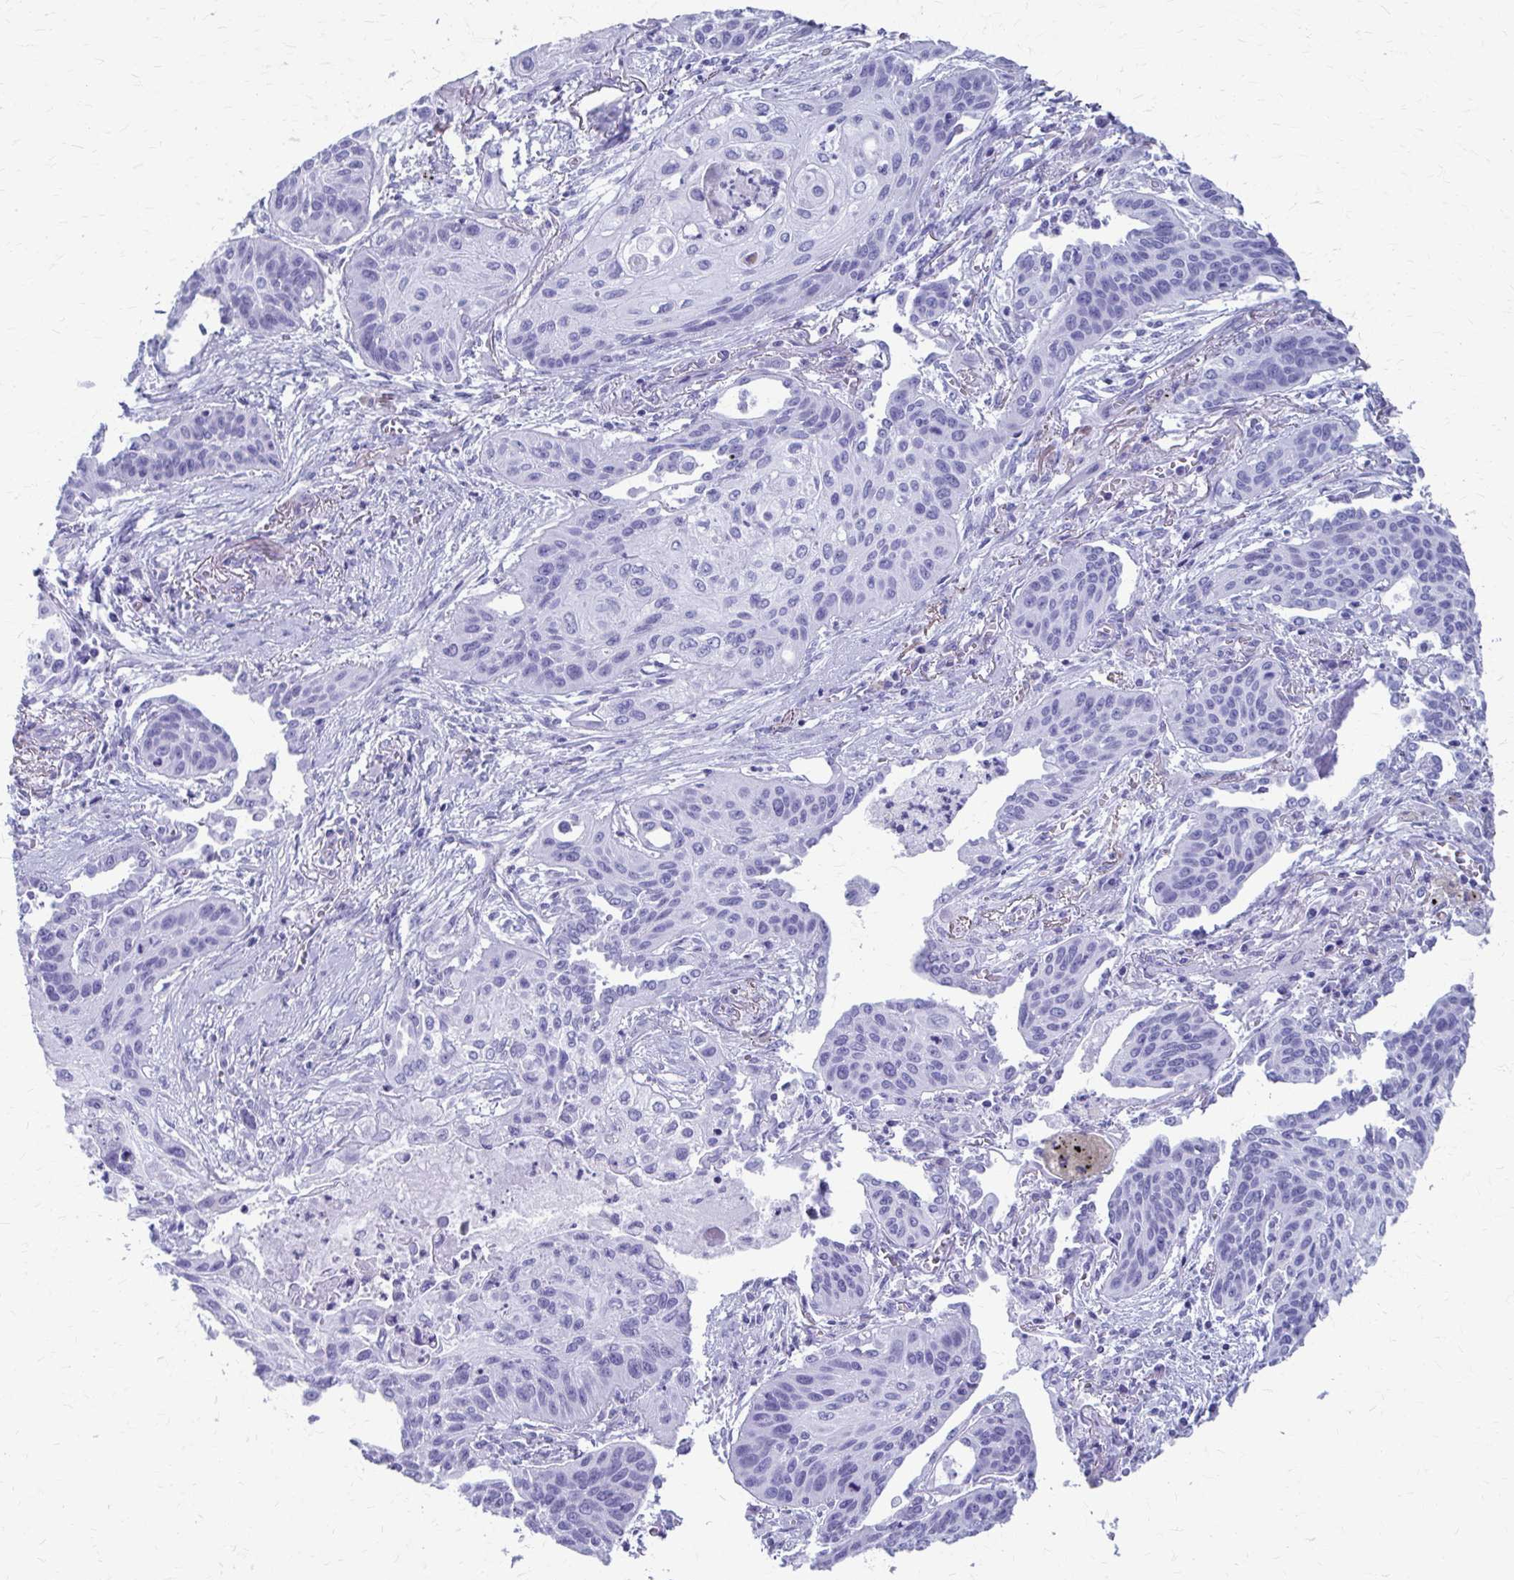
{"staining": {"intensity": "negative", "quantity": "none", "location": "none"}, "tissue": "lung cancer", "cell_type": "Tumor cells", "image_type": "cancer", "snomed": [{"axis": "morphology", "description": "Squamous cell carcinoma, NOS"}, {"axis": "topography", "description": "Lung"}], "caption": "IHC of human lung cancer demonstrates no staining in tumor cells.", "gene": "CELF5", "patient": {"sex": "male", "age": 71}}